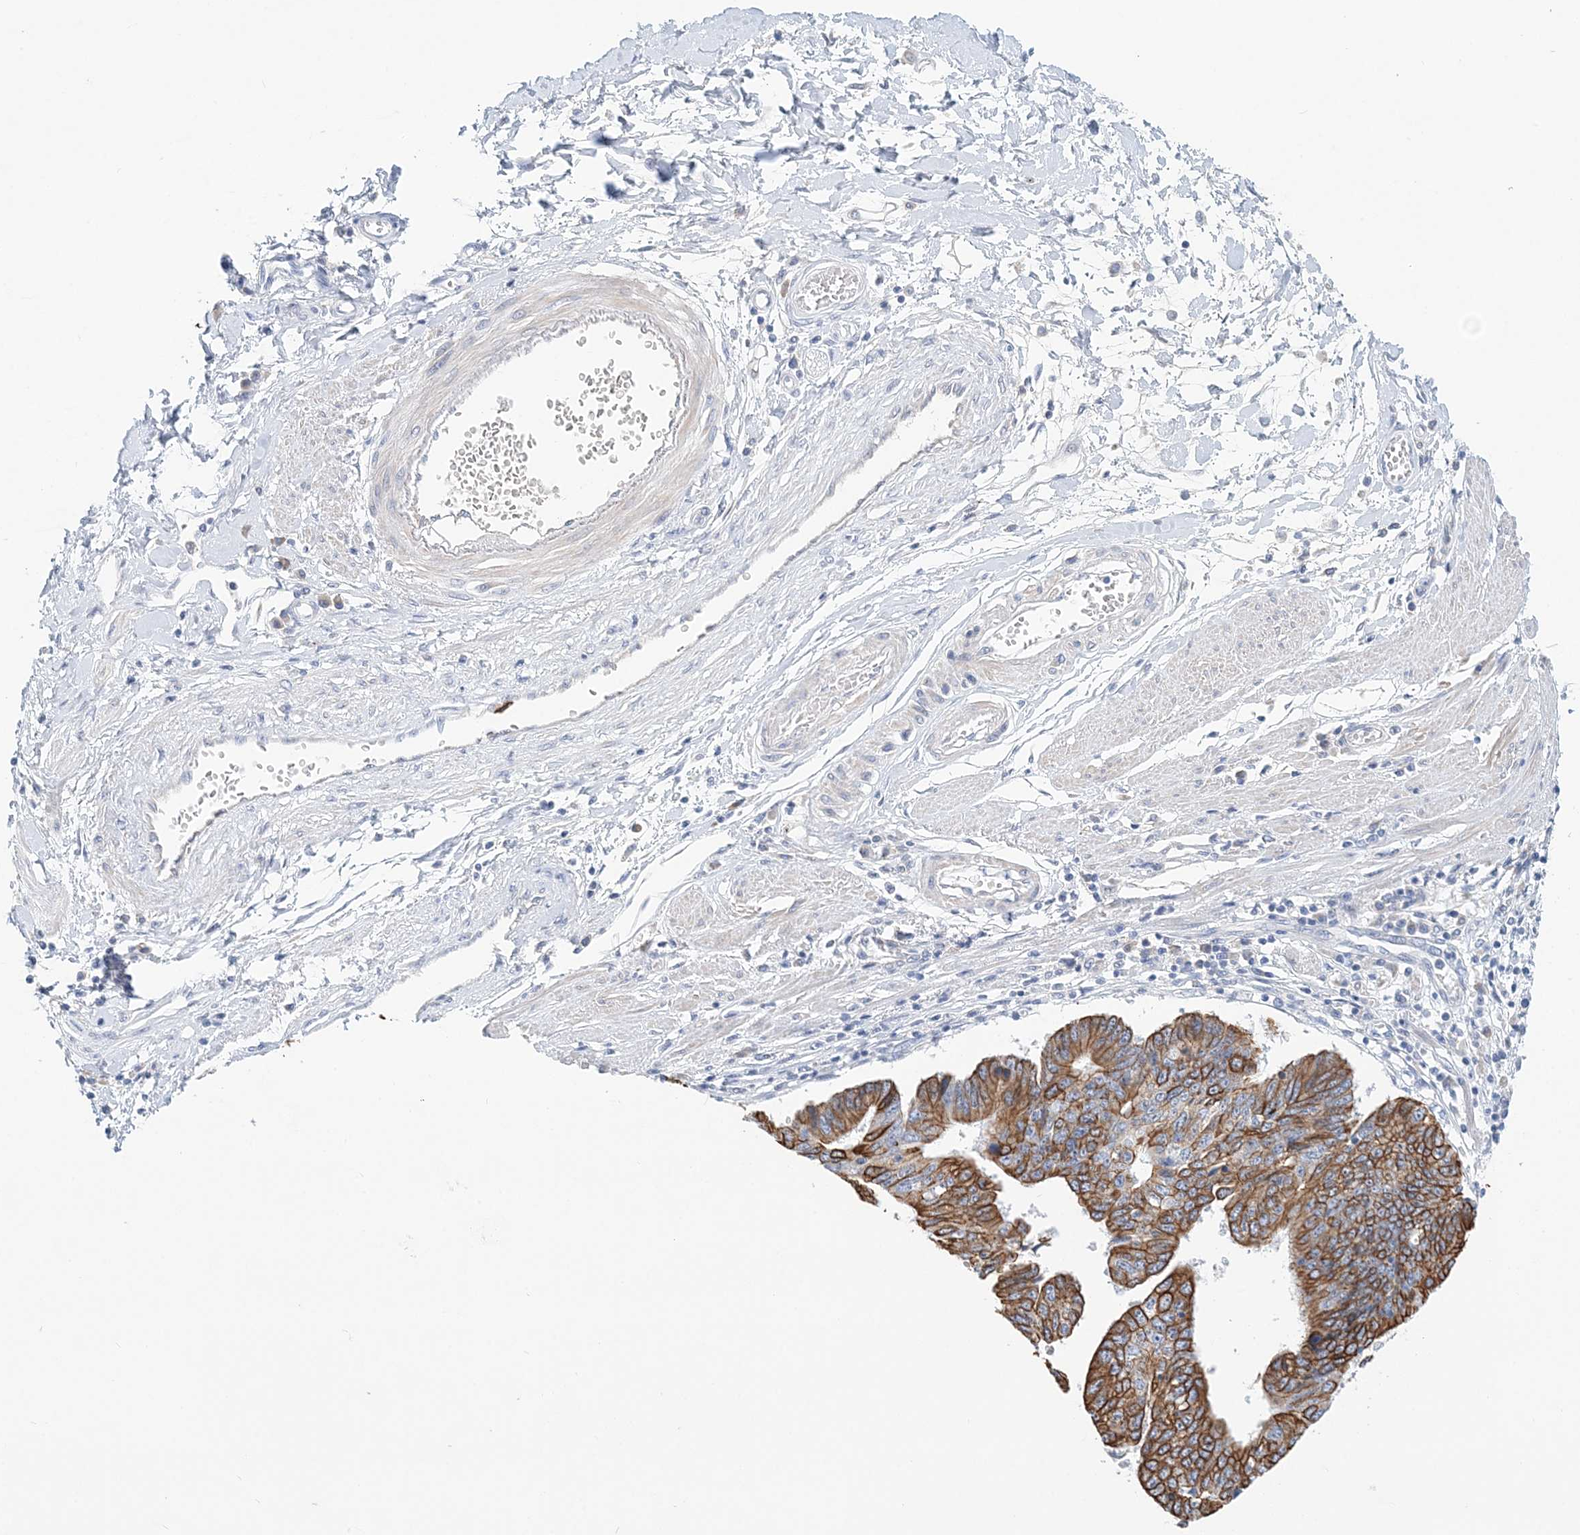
{"staining": {"intensity": "strong", "quantity": ">75%", "location": "cytoplasmic/membranous"}, "tissue": "stomach cancer", "cell_type": "Tumor cells", "image_type": "cancer", "snomed": [{"axis": "morphology", "description": "Adenocarcinoma, NOS"}, {"axis": "topography", "description": "Stomach"}], "caption": "IHC of adenocarcinoma (stomach) shows high levels of strong cytoplasmic/membranous positivity in about >75% of tumor cells.", "gene": "LRRIQ4", "patient": {"sex": "male", "age": 59}}